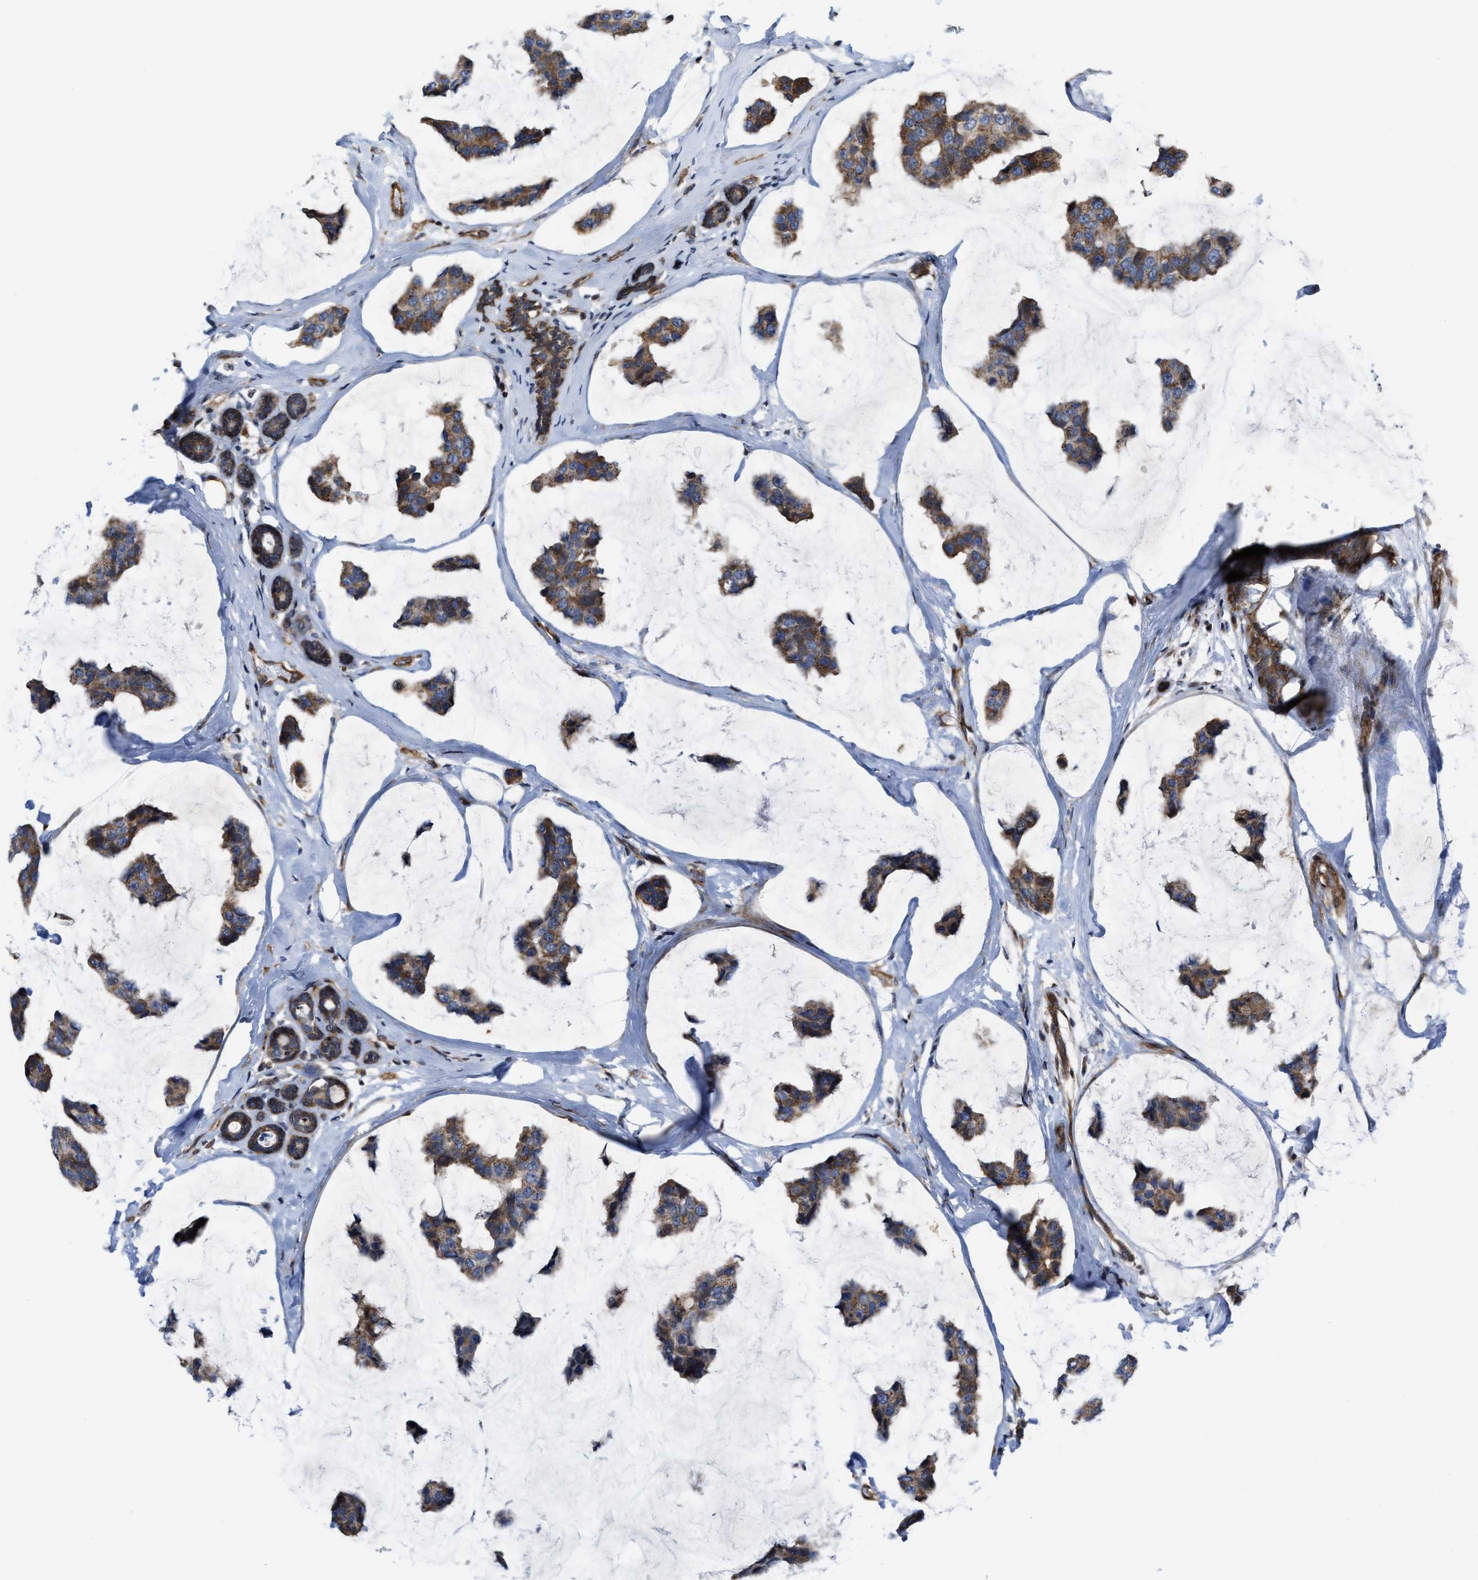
{"staining": {"intensity": "moderate", "quantity": ">75%", "location": "cytoplasmic/membranous"}, "tissue": "breast cancer", "cell_type": "Tumor cells", "image_type": "cancer", "snomed": [{"axis": "morphology", "description": "Normal tissue, NOS"}, {"axis": "morphology", "description": "Duct carcinoma"}, {"axis": "topography", "description": "Breast"}], "caption": "Human infiltrating ductal carcinoma (breast) stained with a brown dye reveals moderate cytoplasmic/membranous positive positivity in approximately >75% of tumor cells.", "gene": "TGFB1I1", "patient": {"sex": "female", "age": 50}}